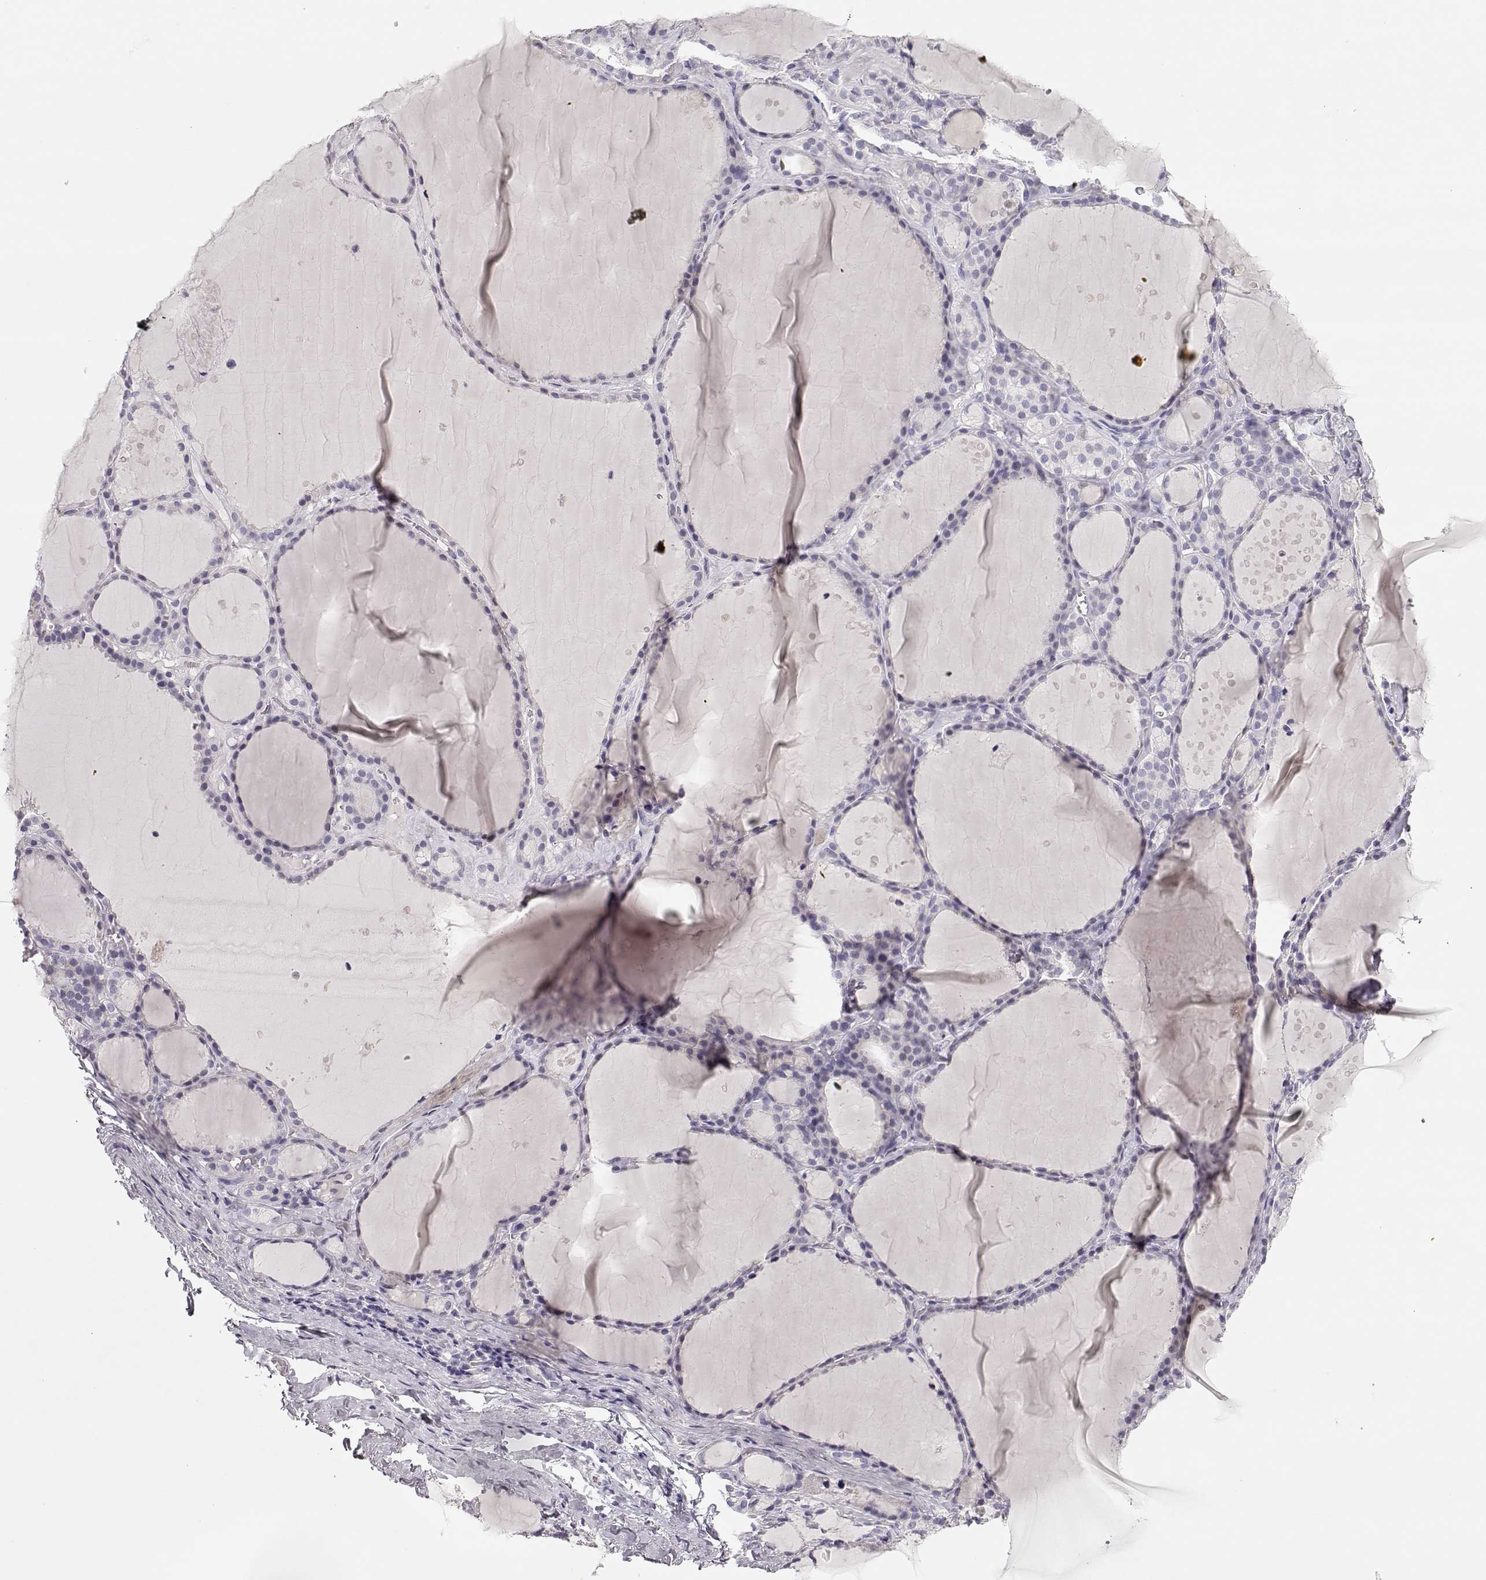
{"staining": {"intensity": "negative", "quantity": "none", "location": "none"}, "tissue": "thyroid gland", "cell_type": "Glandular cells", "image_type": "normal", "snomed": [{"axis": "morphology", "description": "Normal tissue, NOS"}, {"axis": "topography", "description": "Thyroid gland"}], "caption": "IHC histopathology image of normal thyroid gland: human thyroid gland stained with DAB (3,3'-diaminobenzidine) exhibits no significant protein staining in glandular cells. The staining is performed using DAB (3,3'-diaminobenzidine) brown chromogen with nuclei counter-stained in using hematoxylin.", "gene": "MAGEC1", "patient": {"sex": "male", "age": 68}}